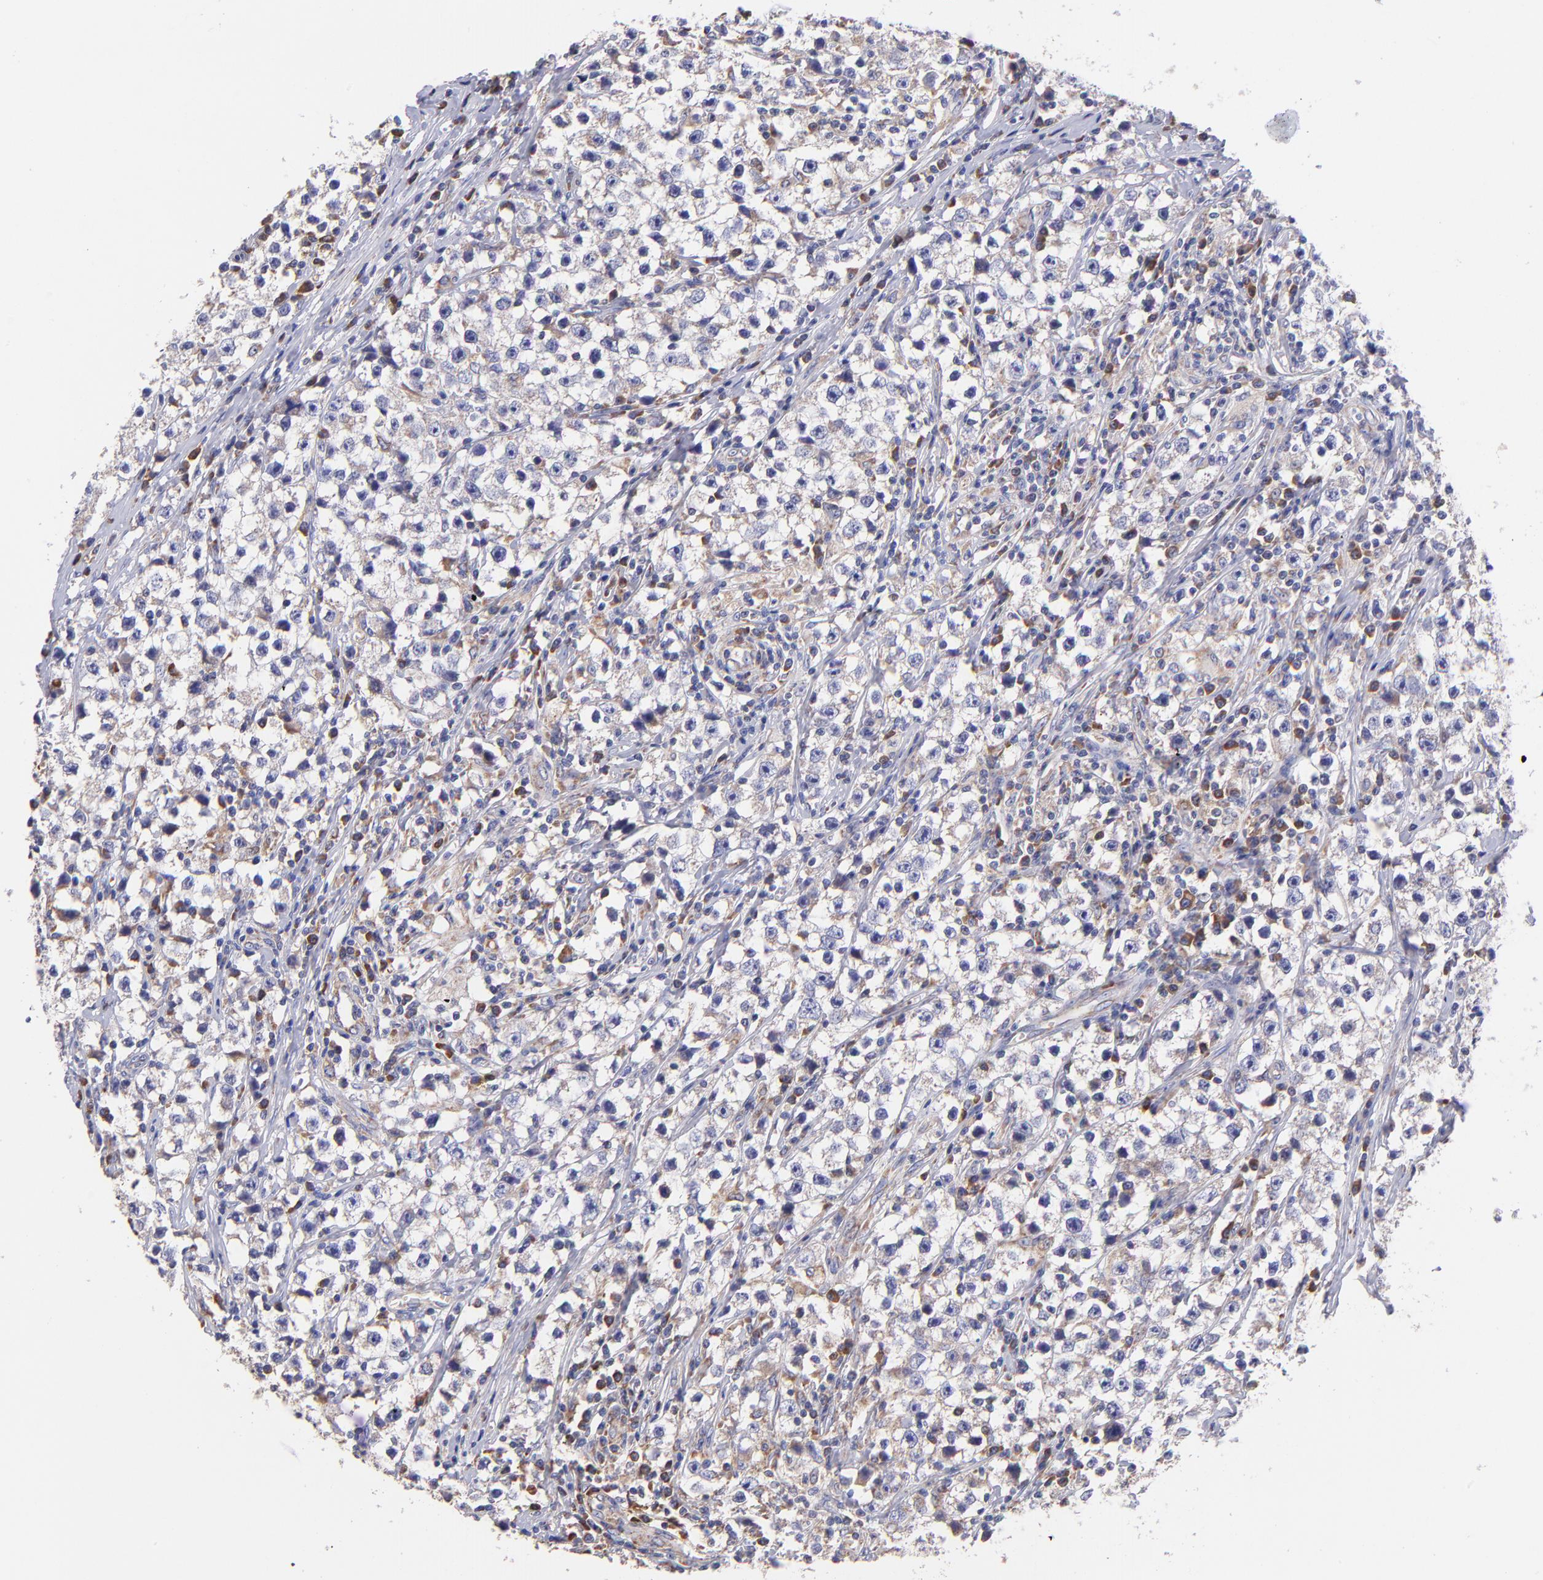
{"staining": {"intensity": "negative", "quantity": "none", "location": "none"}, "tissue": "testis cancer", "cell_type": "Tumor cells", "image_type": "cancer", "snomed": [{"axis": "morphology", "description": "Seminoma, NOS"}, {"axis": "topography", "description": "Testis"}], "caption": "The immunohistochemistry (IHC) photomicrograph has no significant positivity in tumor cells of testis cancer tissue.", "gene": "PREX1", "patient": {"sex": "male", "age": 35}}